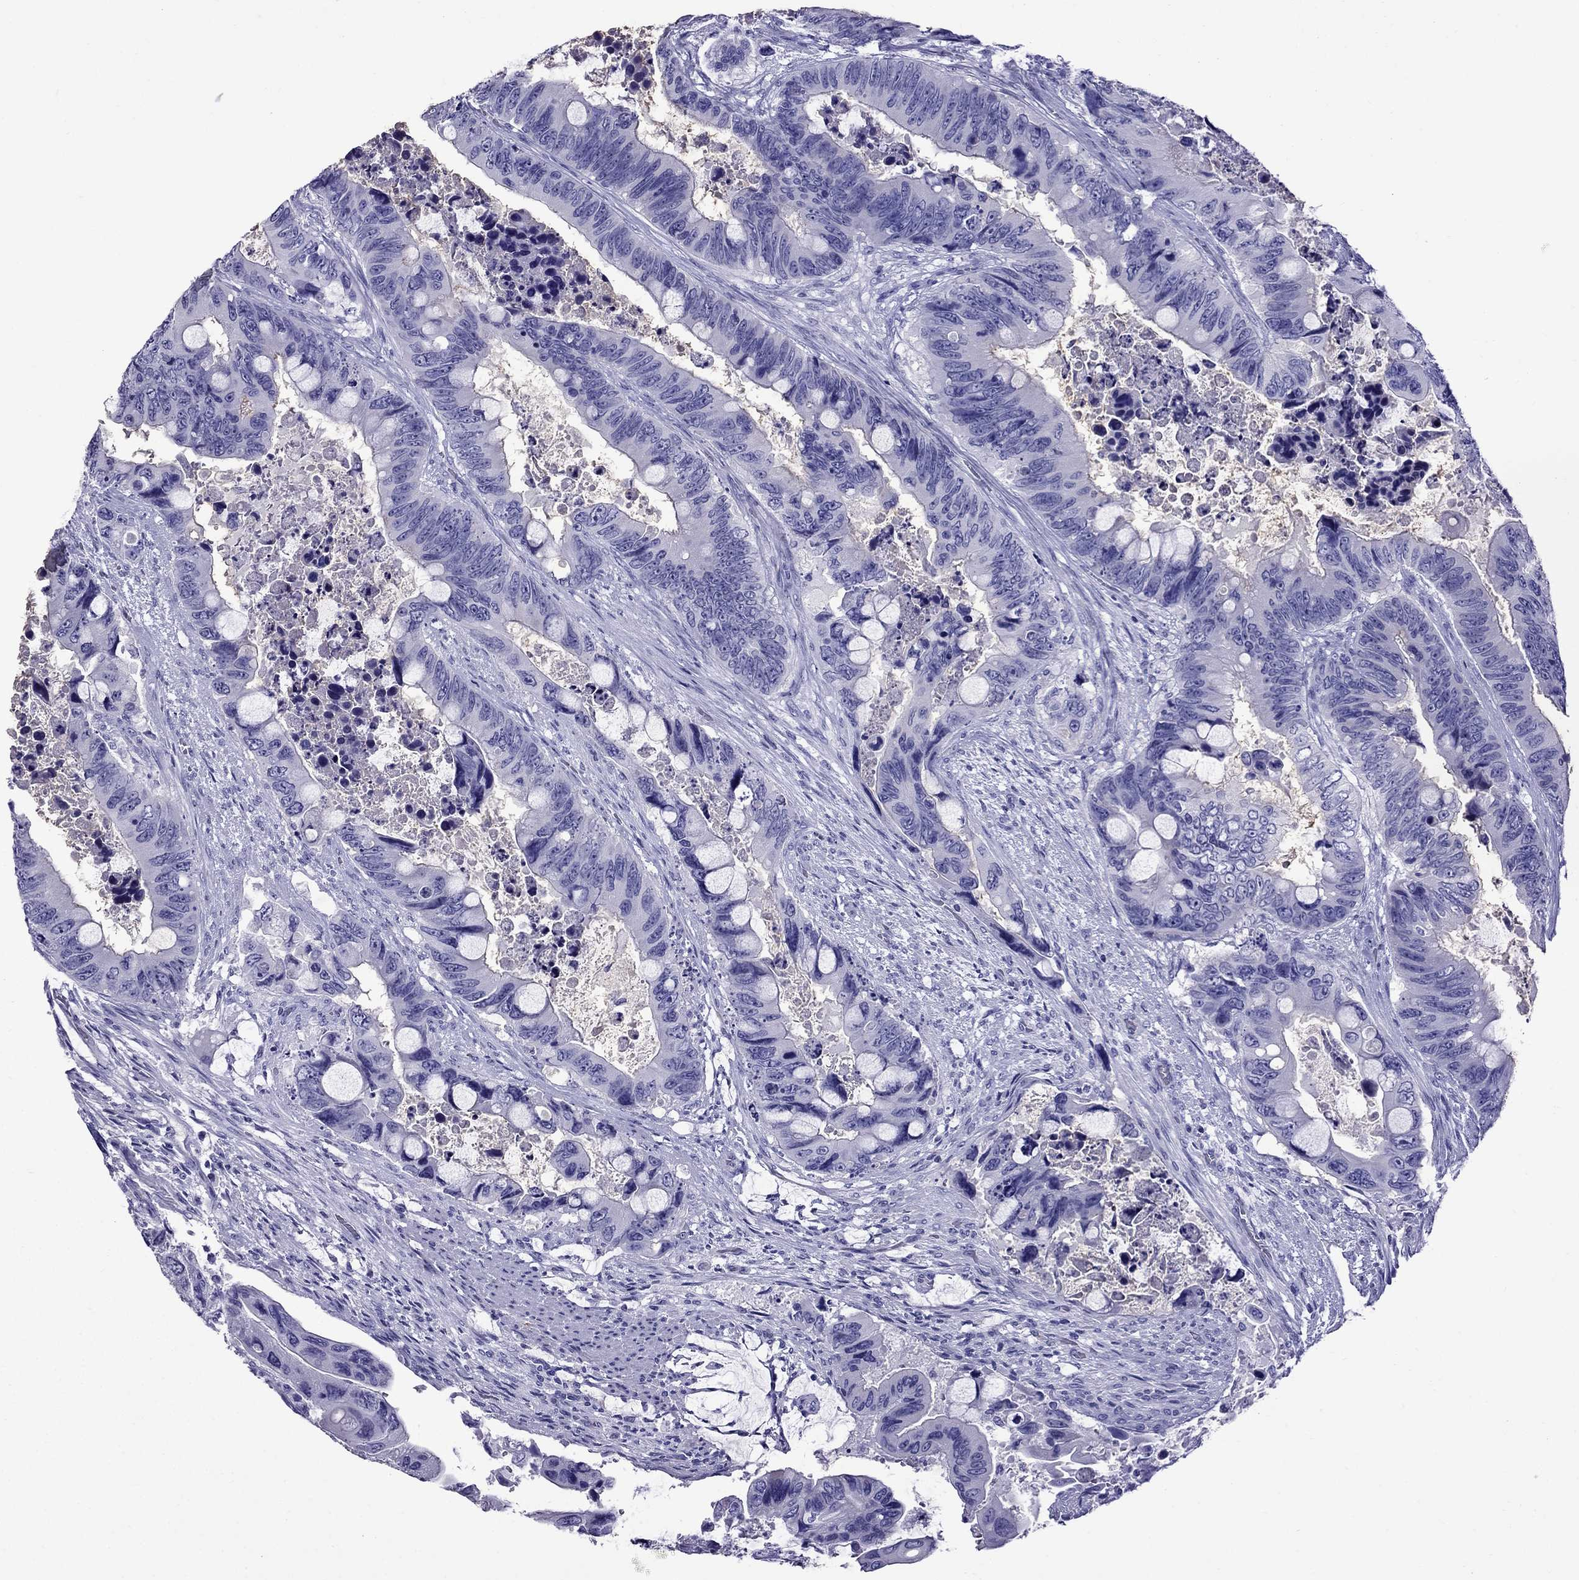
{"staining": {"intensity": "negative", "quantity": "none", "location": "none"}, "tissue": "colorectal cancer", "cell_type": "Tumor cells", "image_type": "cancer", "snomed": [{"axis": "morphology", "description": "Adenocarcinoma, NOS"}, {"axis": "topography", "description": "Rectum"}], "caption": "A histopathology image of human adenocarcinoma (colorectal) is negative for staining in tumor cells. (DAB IHC visualized using brightfield microscopy, high magnification).", "gene": "CRYBA1", "patient": {"sex": "male", "age": 63}}